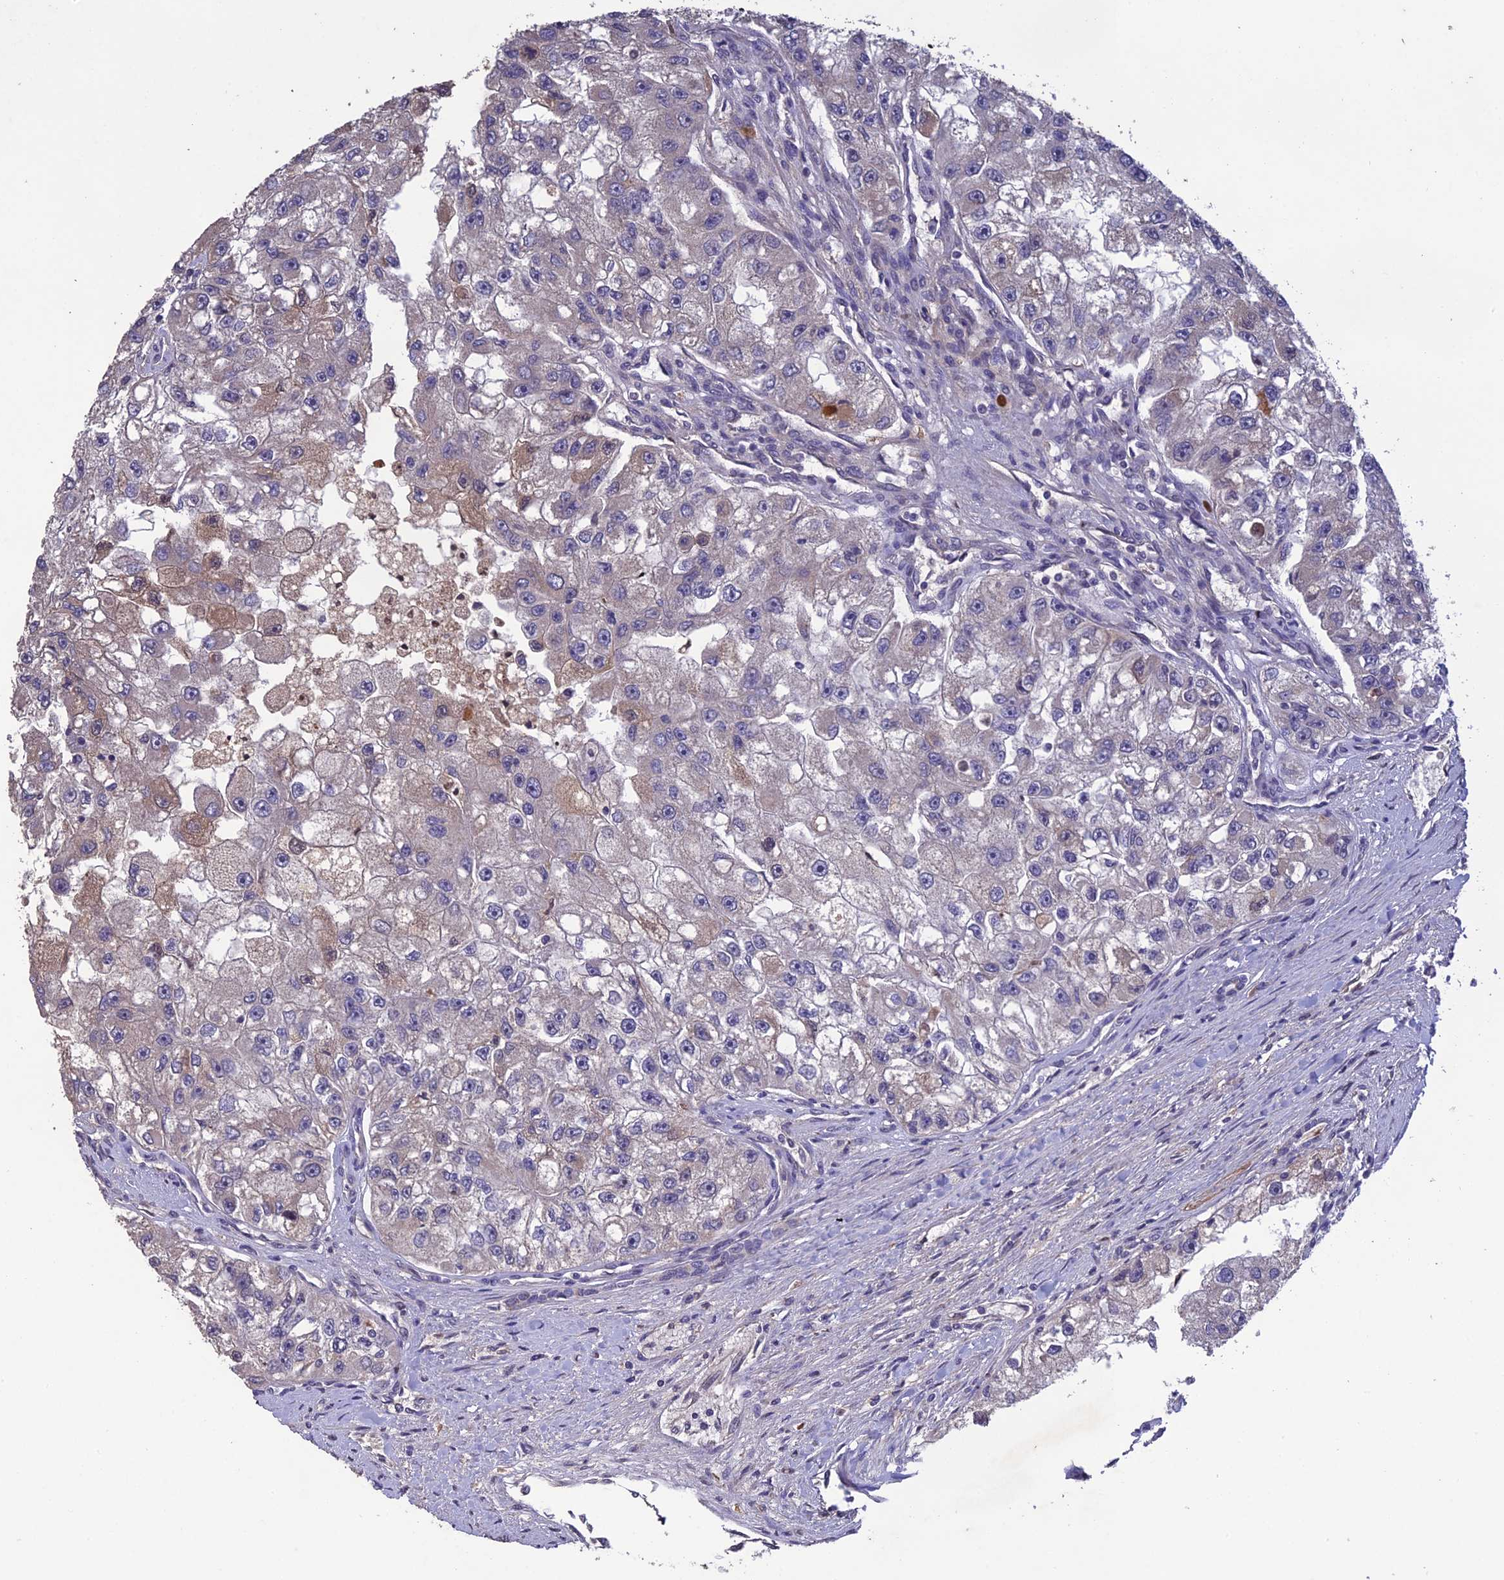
{"staining": {"intensity": "weak", "quantity": "<25%", "location": "cytoplasmic/membranous"}, "tissue": "renal cancer", "cell_type": "Tumor cells", "image_type": "cancer", "snomed": [{"axis": "morphology", "description": "Adenocarcinoma, NOS"}, {"axis": "topography", "description": "Kidney"}], "caption": "Tumor cells are negative for protein expression in human renal cancer.", "gene": "SLC39A13", "patient": {"sex": "male", "age": 63}}